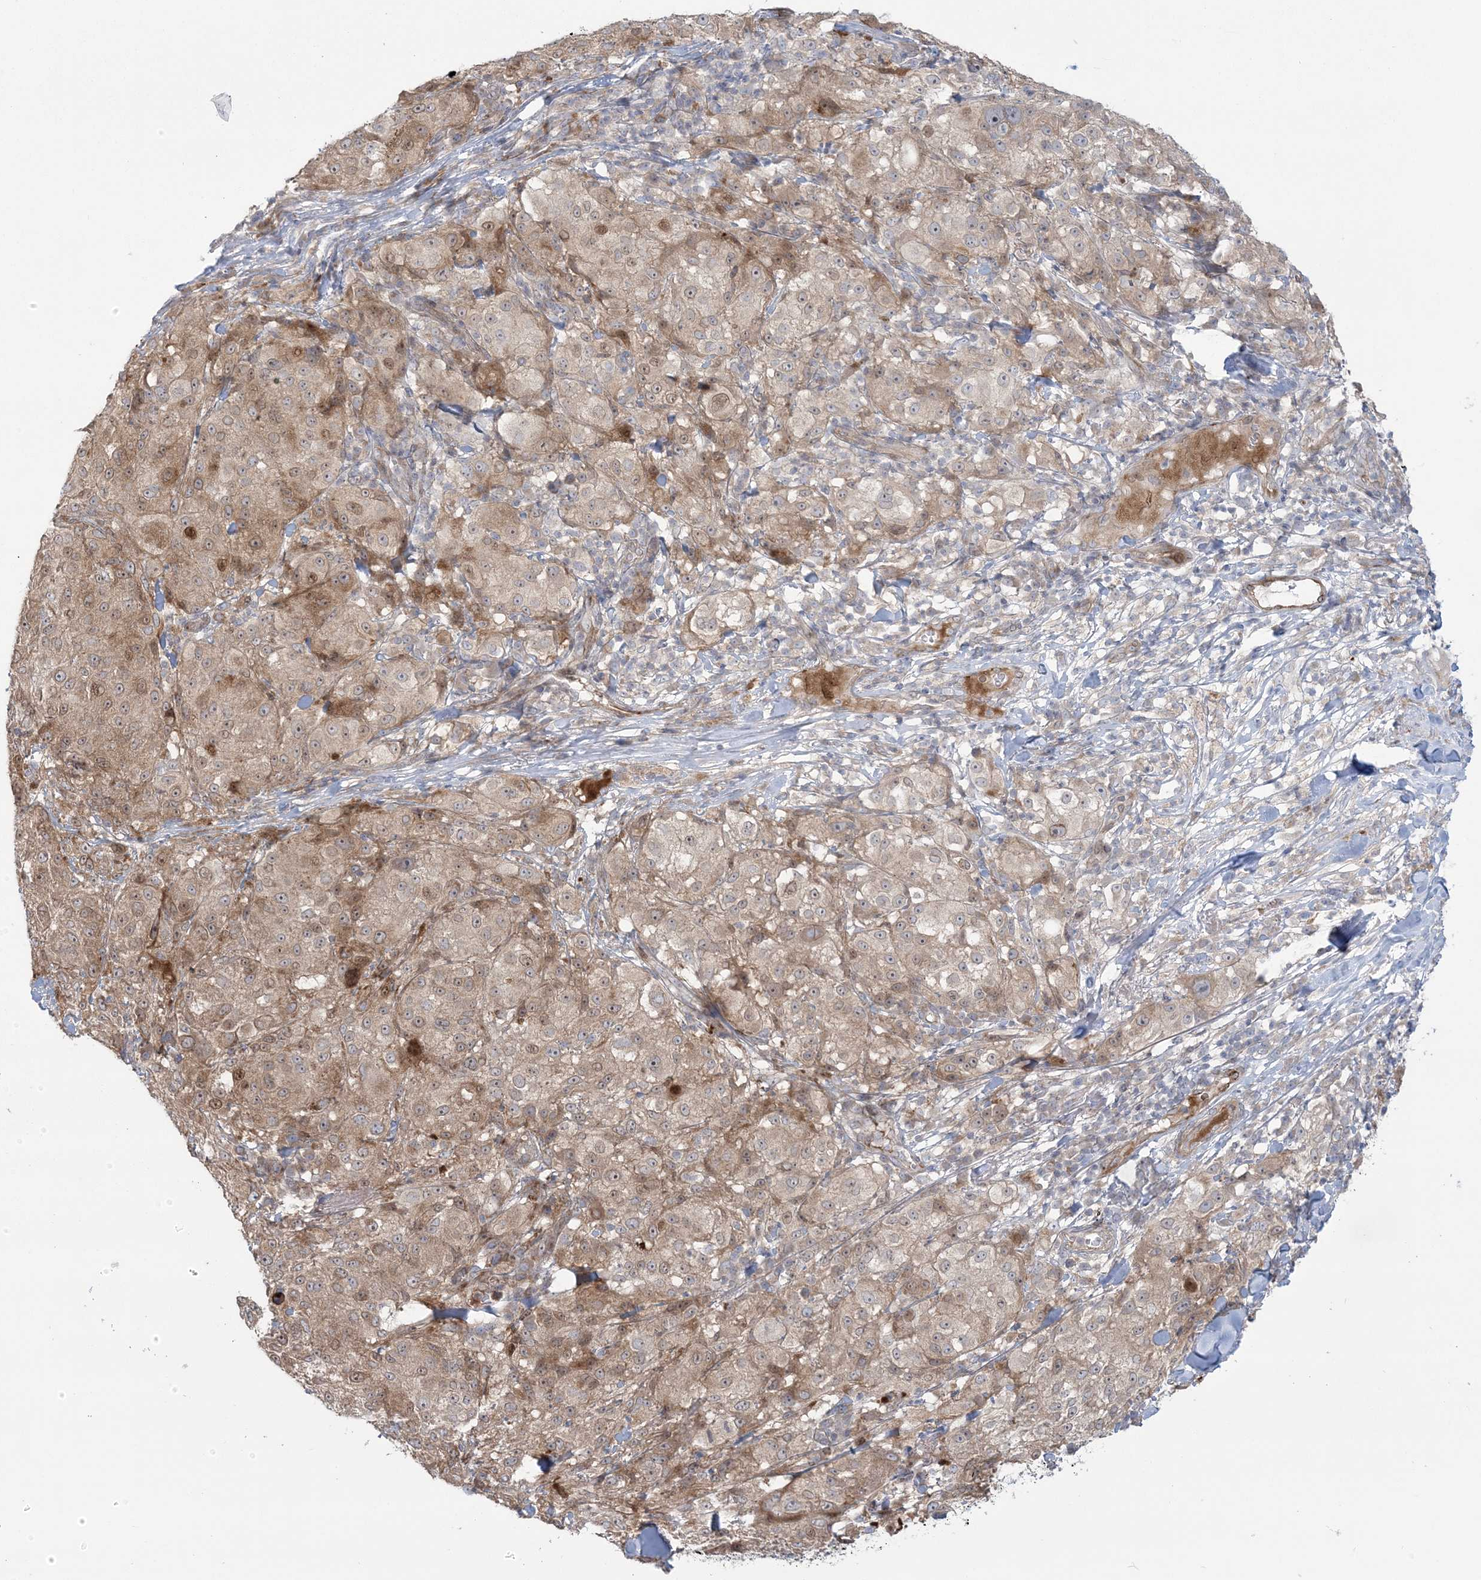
{"staining": {"intensity": "weak", "quantity": ">75%", "location": "cytoplasmic/membranous"}, "tissue": "melanoma", "cell_type": "Tumor cells", "image_type": "cancer", "snomed": [{"axis": "morphology", "description": "Necrosis, NOS"}, {"axis": "morphology", "description": "Malignant melanoma, NOS"}, {"axis": "topography", "description": "Skin"}], "caption": "Protein expression analysis of human melanoma reveals weak cytoplasmic/membranous staining in approximately >75% of tumor cells.", "gene": "NUDT9", "patient": {"sex": "female", "age": 87}}